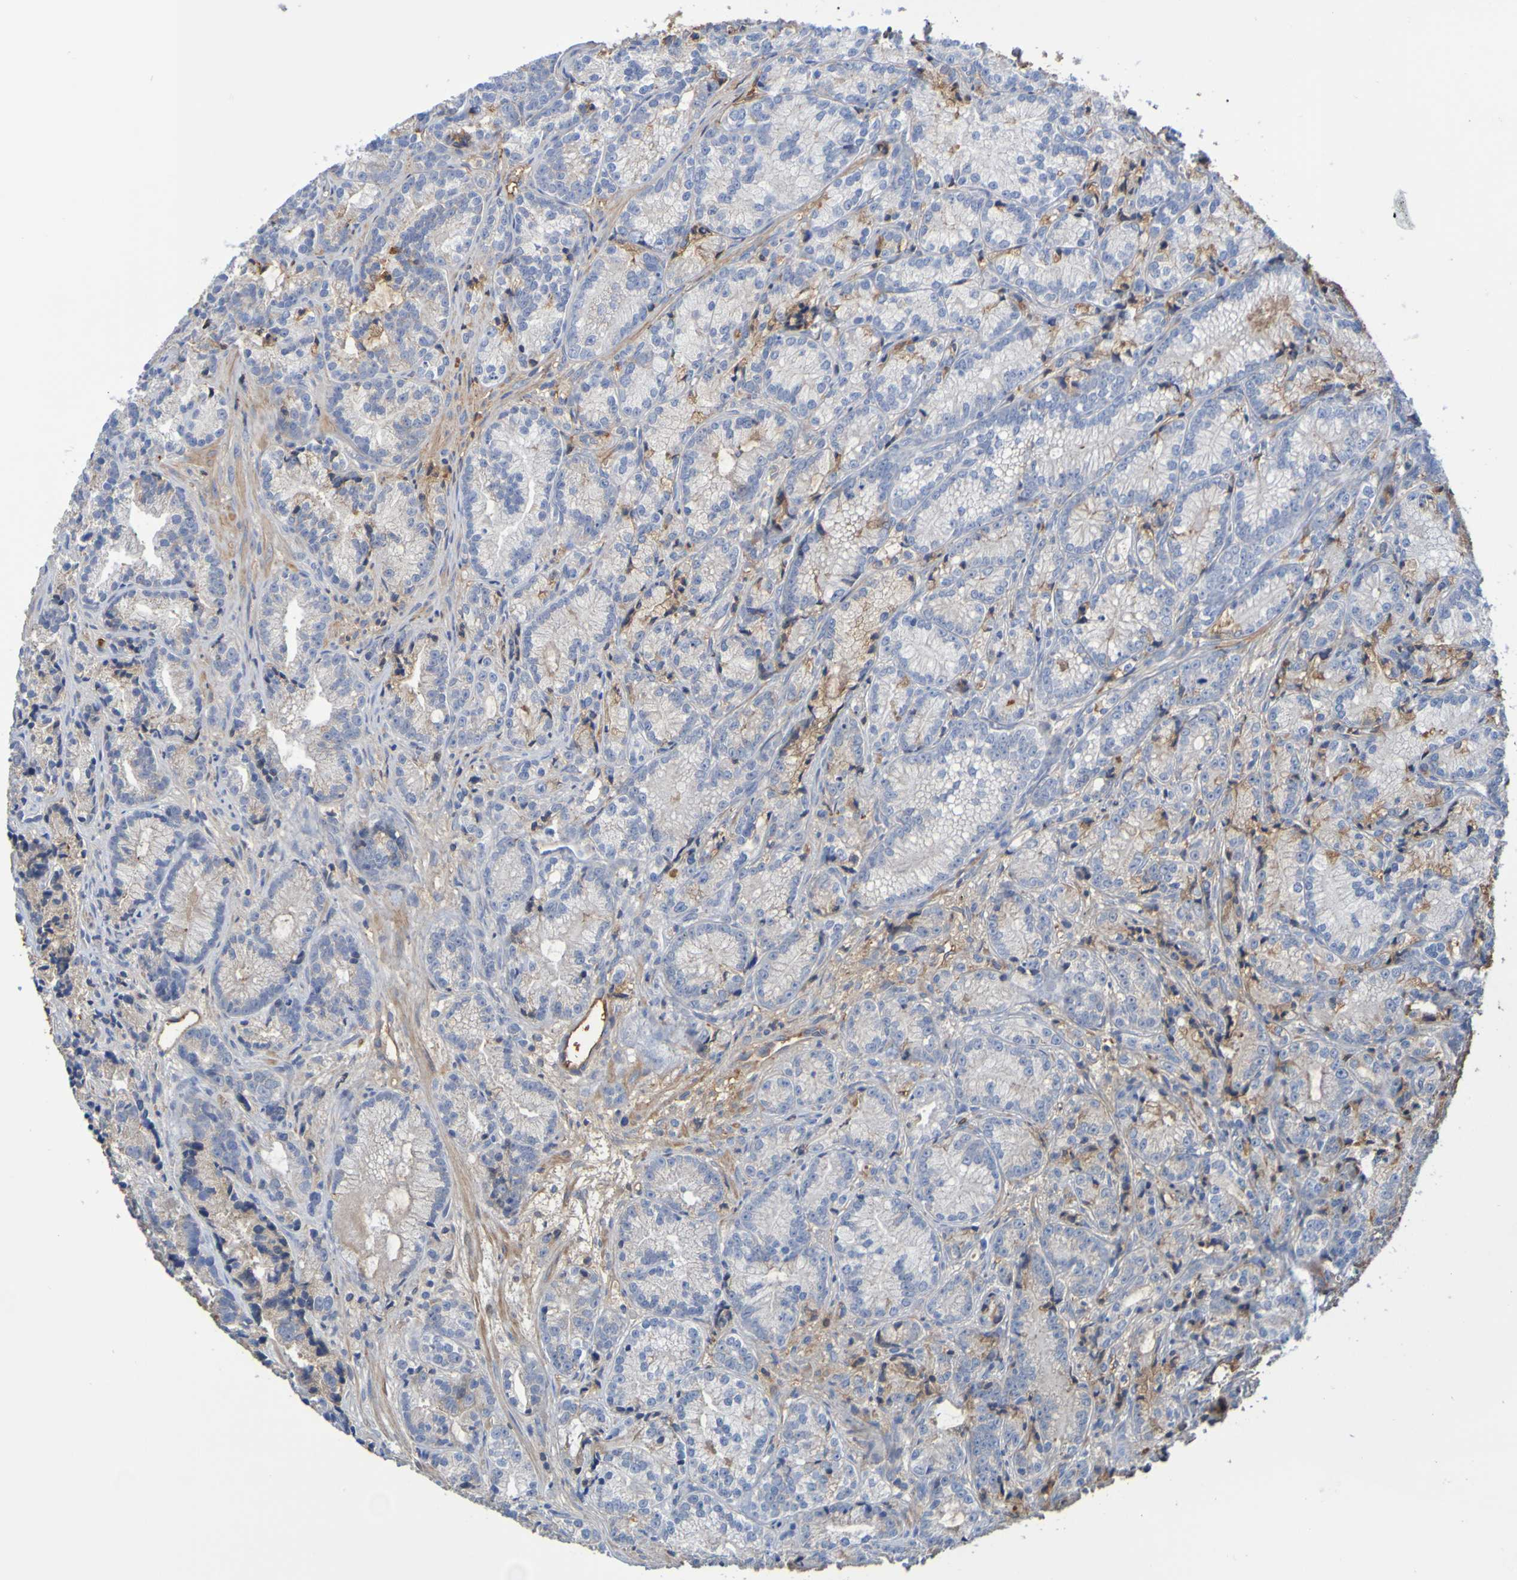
{"staining": {"intensity": "negative", "quantity": "none", "location": "none"}, "tissue": "prostate cancer", "cell_type": "Tumor cells", "image_type": "cancer", "snomed": [{"axis": "morphology", "description": "Adenocarcinoma, Low grade"}, {"axis": "topography", "description": "Prostate"}], "caption": "DAB immunohistochemical staining of human low-grade adenocarcinoma (prostate) reveals no significant expression in tumor cells.", "gene": "GAB3", "patient": {"sex": "male", "age": 89}}